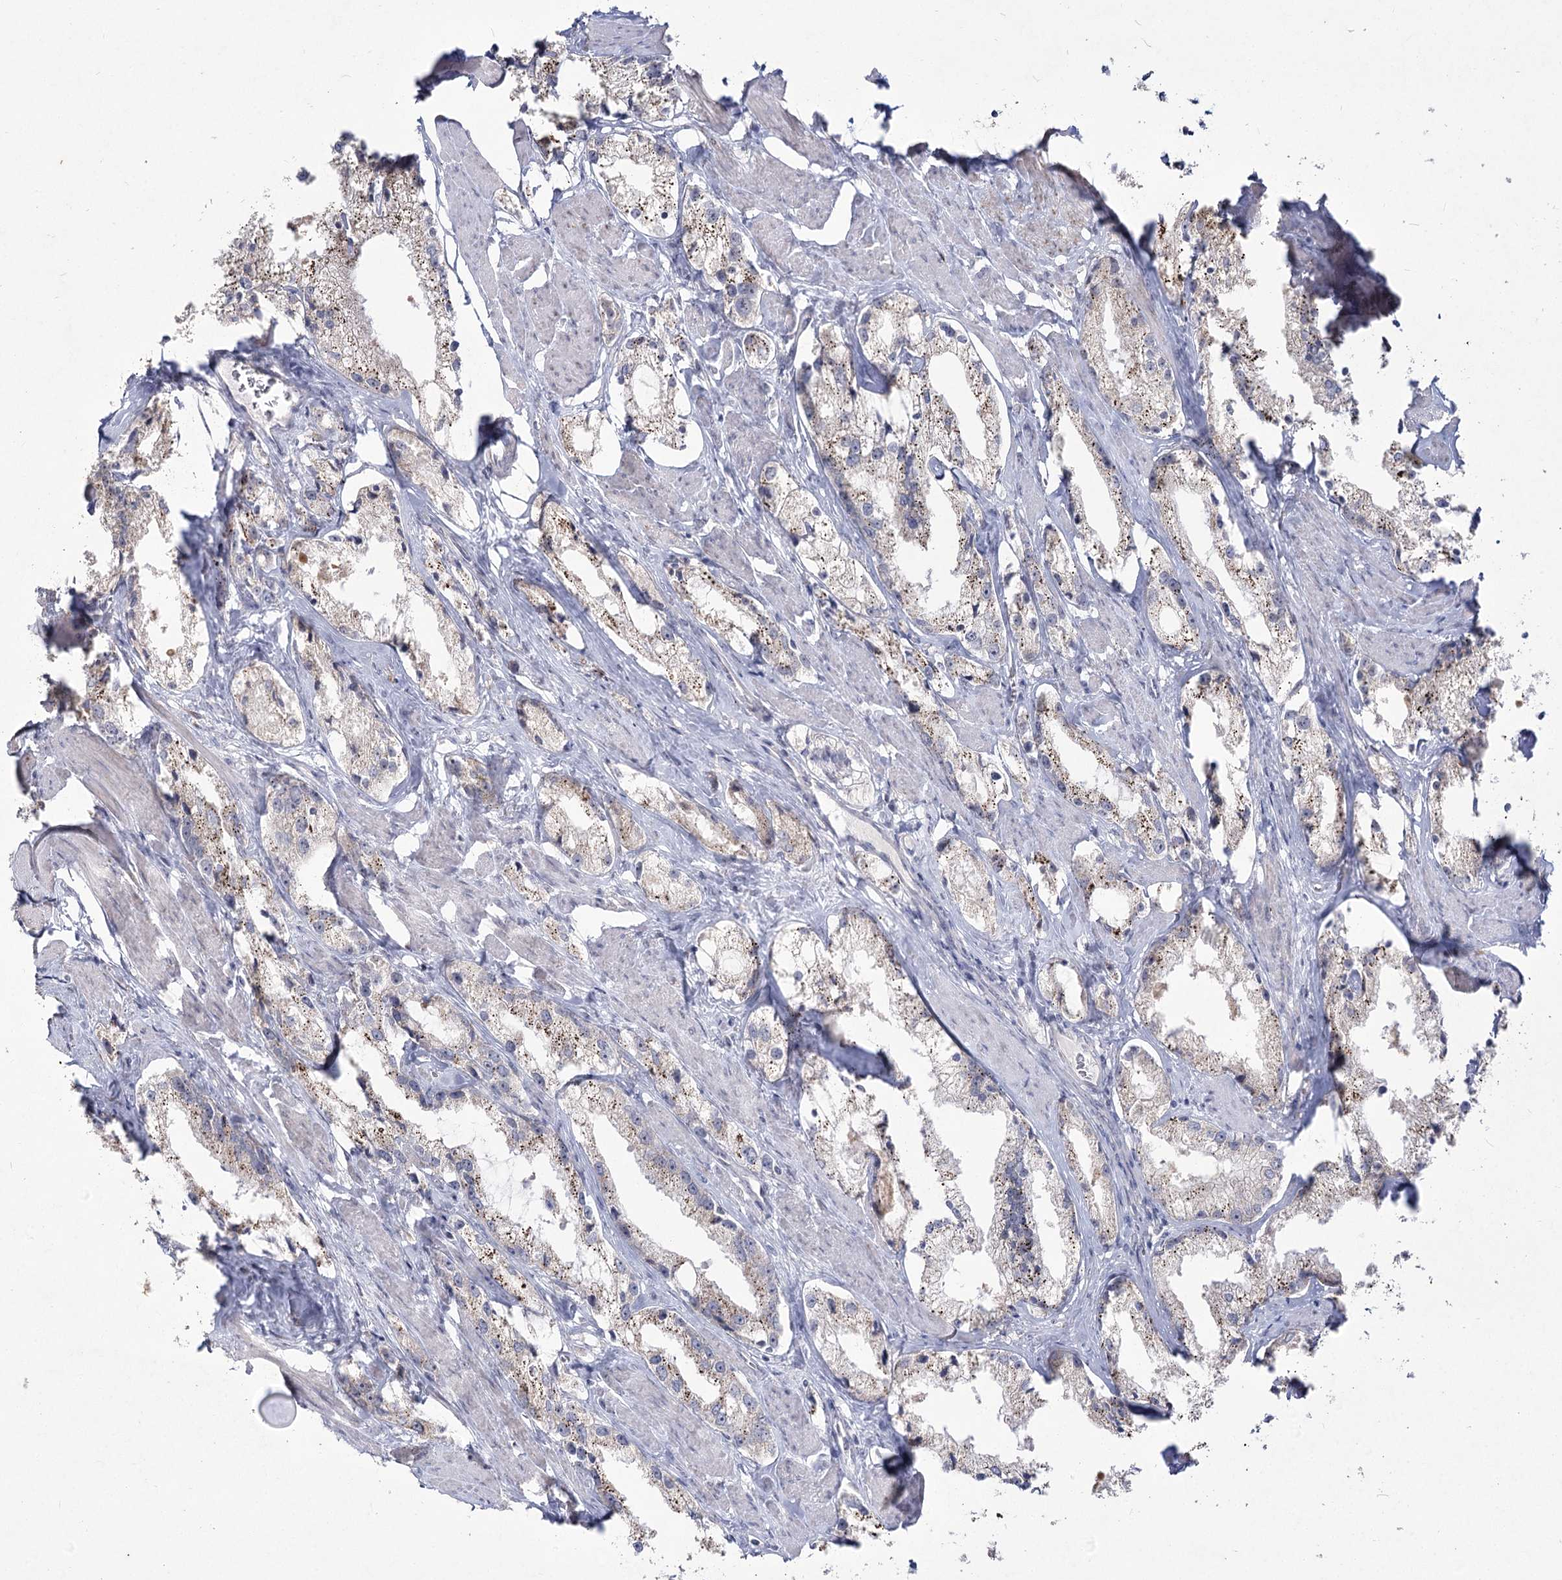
{"staining": {"intensity": "moderate", "quantity": "25%-75%", "location": "cytoplasmic/membranous"}, "tissue": "prostate cancer", "cell_type": "Tumor cells", "image_type": "cancer", "snomed": [{"axis": "morphology", "description": "Adenocarcinoma, High grade"}, {"axis": "topography", "description": "Prostate"}], "caption": "Prostate high-grade adenocarcinoma was stained to show a protein in brown. There is medium levels of moderate cytoplasmic/membranous expression in about 25%-75% of tumor cells. (IHC, brightfield microscopy, high magnification).", "gene": "DDX50", "patient": {"sex": "male", "age": 66}}